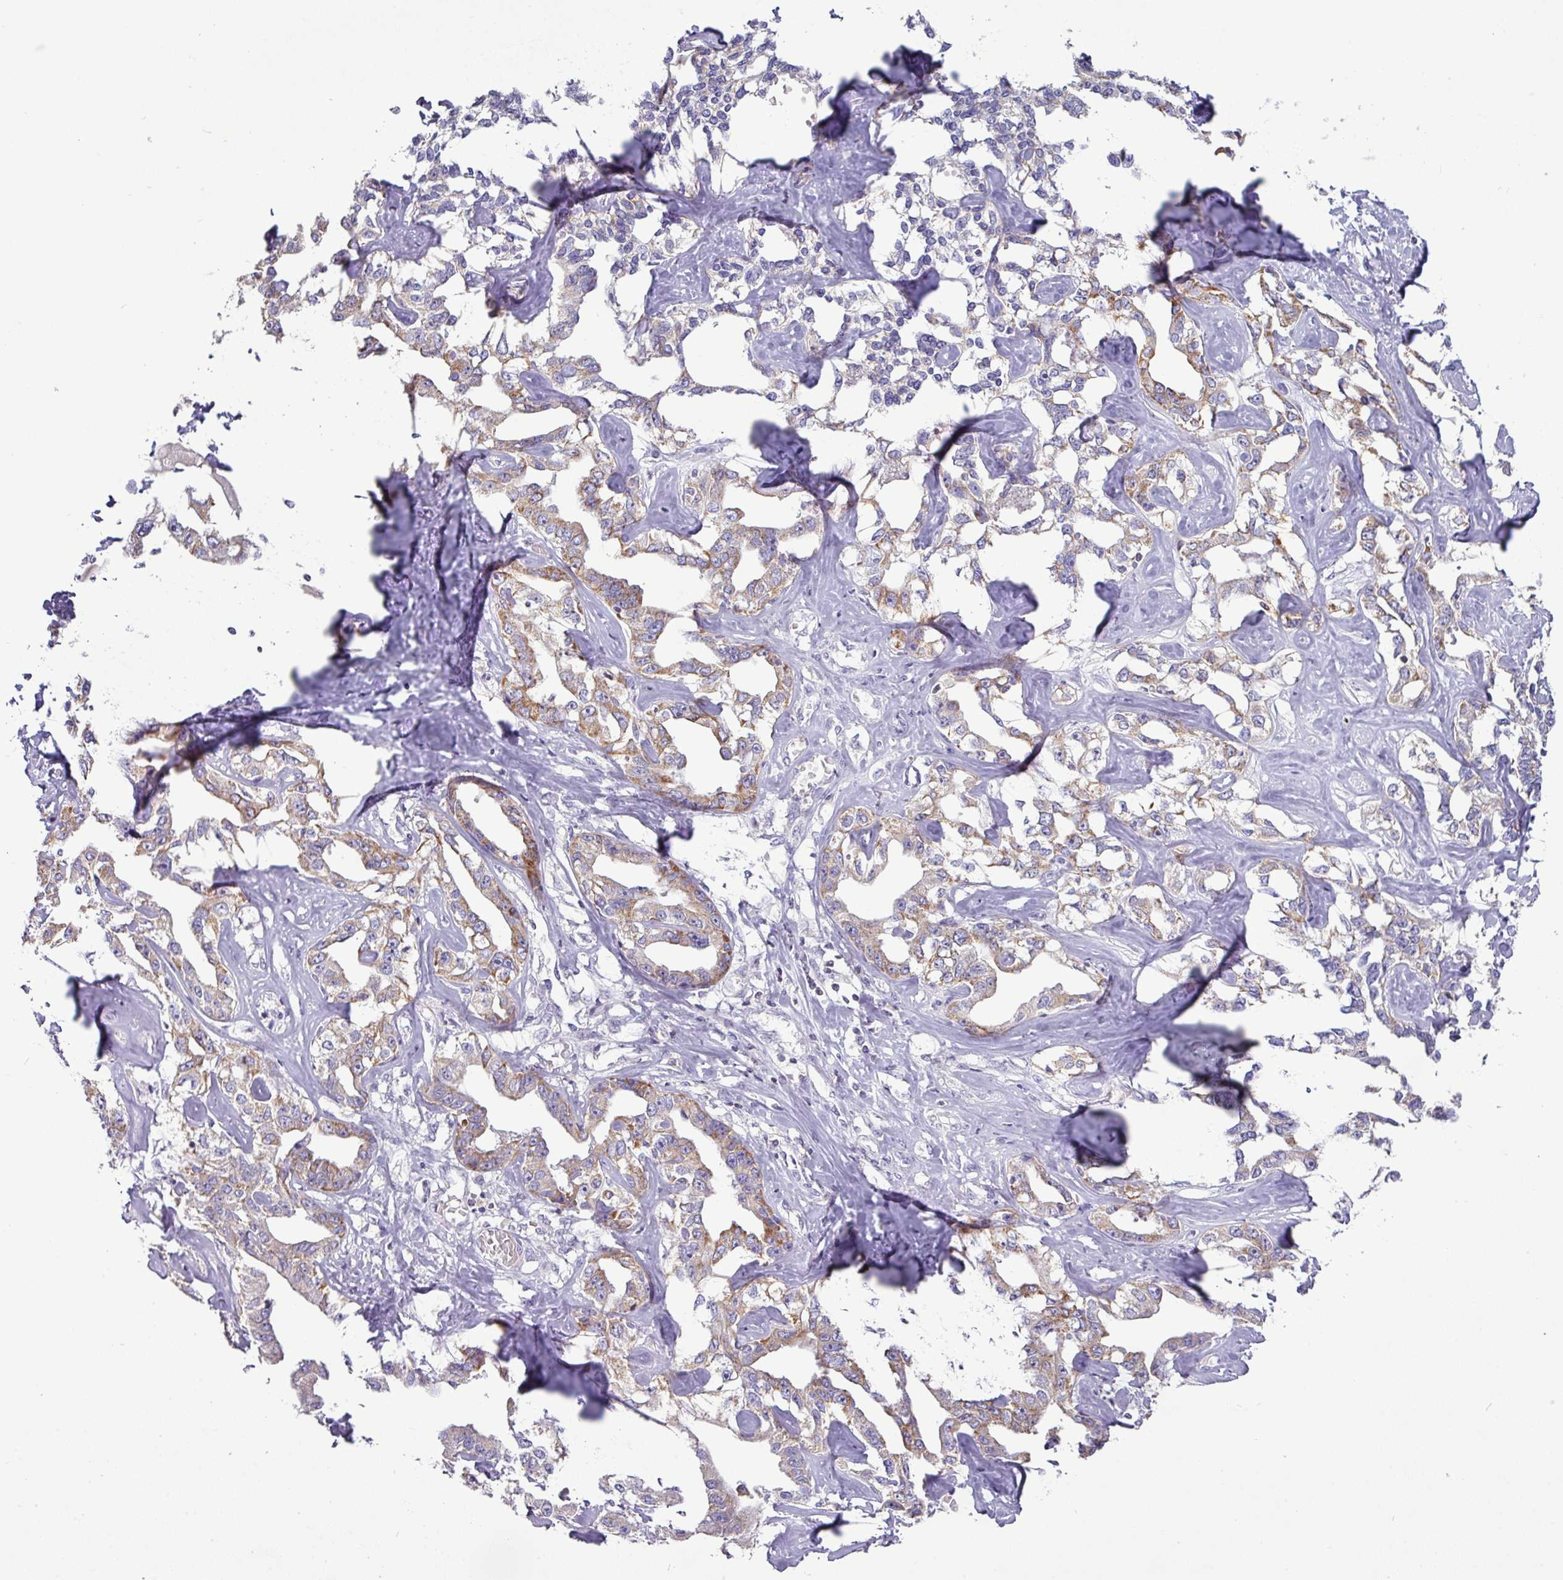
{"staining": {"intensity": "moderate", "quantity": ">75%", "location": "cytoplasmic/membranous"}, "tissue": "liver cancer", "cell_type": "Tumor cells", "image_type": "cancer", "snomed": [{"axis": "morphology", "description": "Cholangiocarcinoma"}, {"axis": "topography", "description": "Liver"}], "caption": "Protein expression by immunohistochemistry displays moderate cytoplasmic/membranous expression in about >75% of tumor cells in liver cholangiocarcinoma.", "gene": "TRAPPC1", "patient": {"sex": "male", "age": 59}}